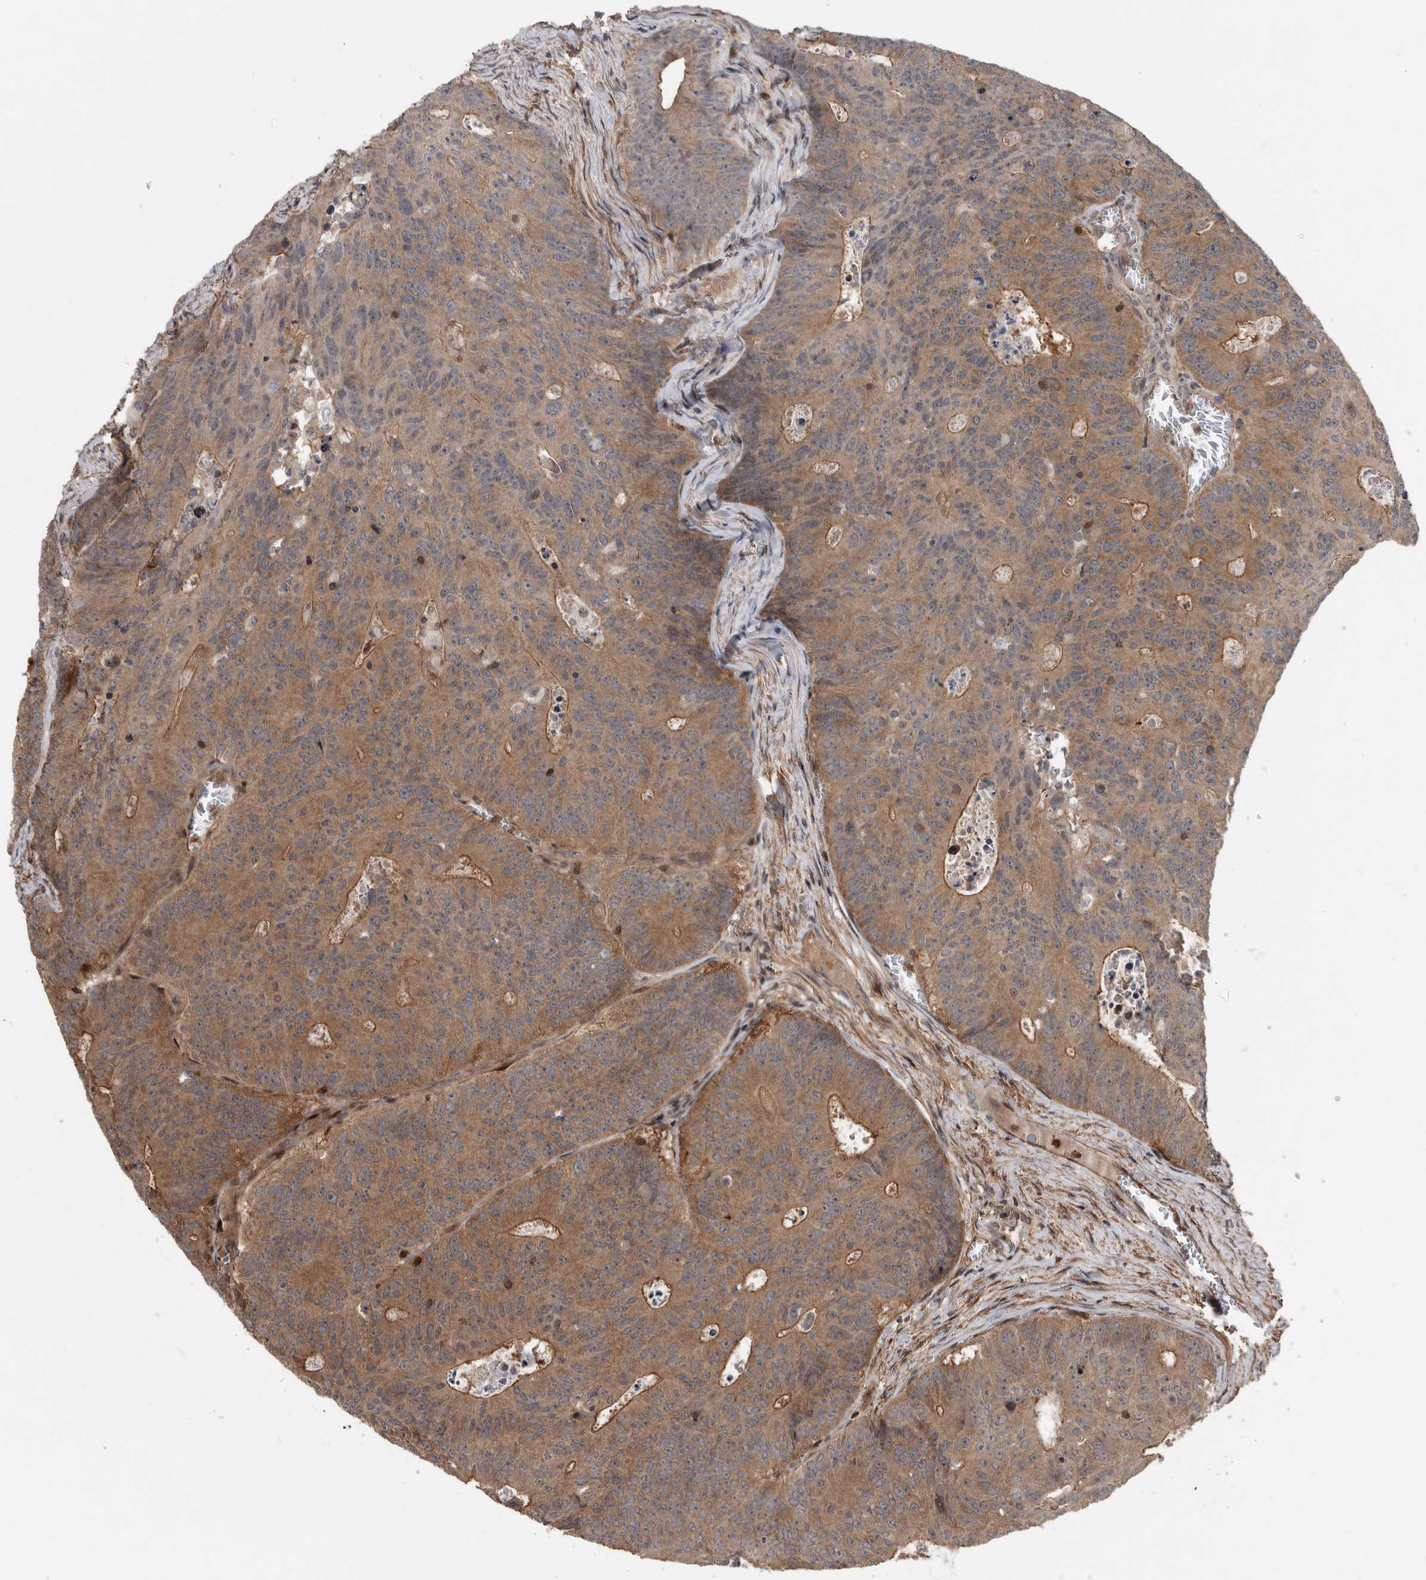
{"staining": {"intensity": "moderate", "quantity": ">75%", "location": "cytoplasmic/membranous"}, "tissue": "colorectal cancer", "cell_type": "Tumor cells", "image_type": "cancer", "snomed": [{"axis": "morphology", "description": "Adenocarcinoma, NOS"}, {"axis": "topography", "description": "Colon"}], "caption": "Adenocarcinoma (colorectal) stained with immunohistochemistry shows moderate cytoplasmic/membranous staining in approximately >75% of tumor cells. (Brightfield microscopy of DAB IHC at high magnification).", "gene": "ARFGEF1", "patient": {"sex": "male", "age": 87}}